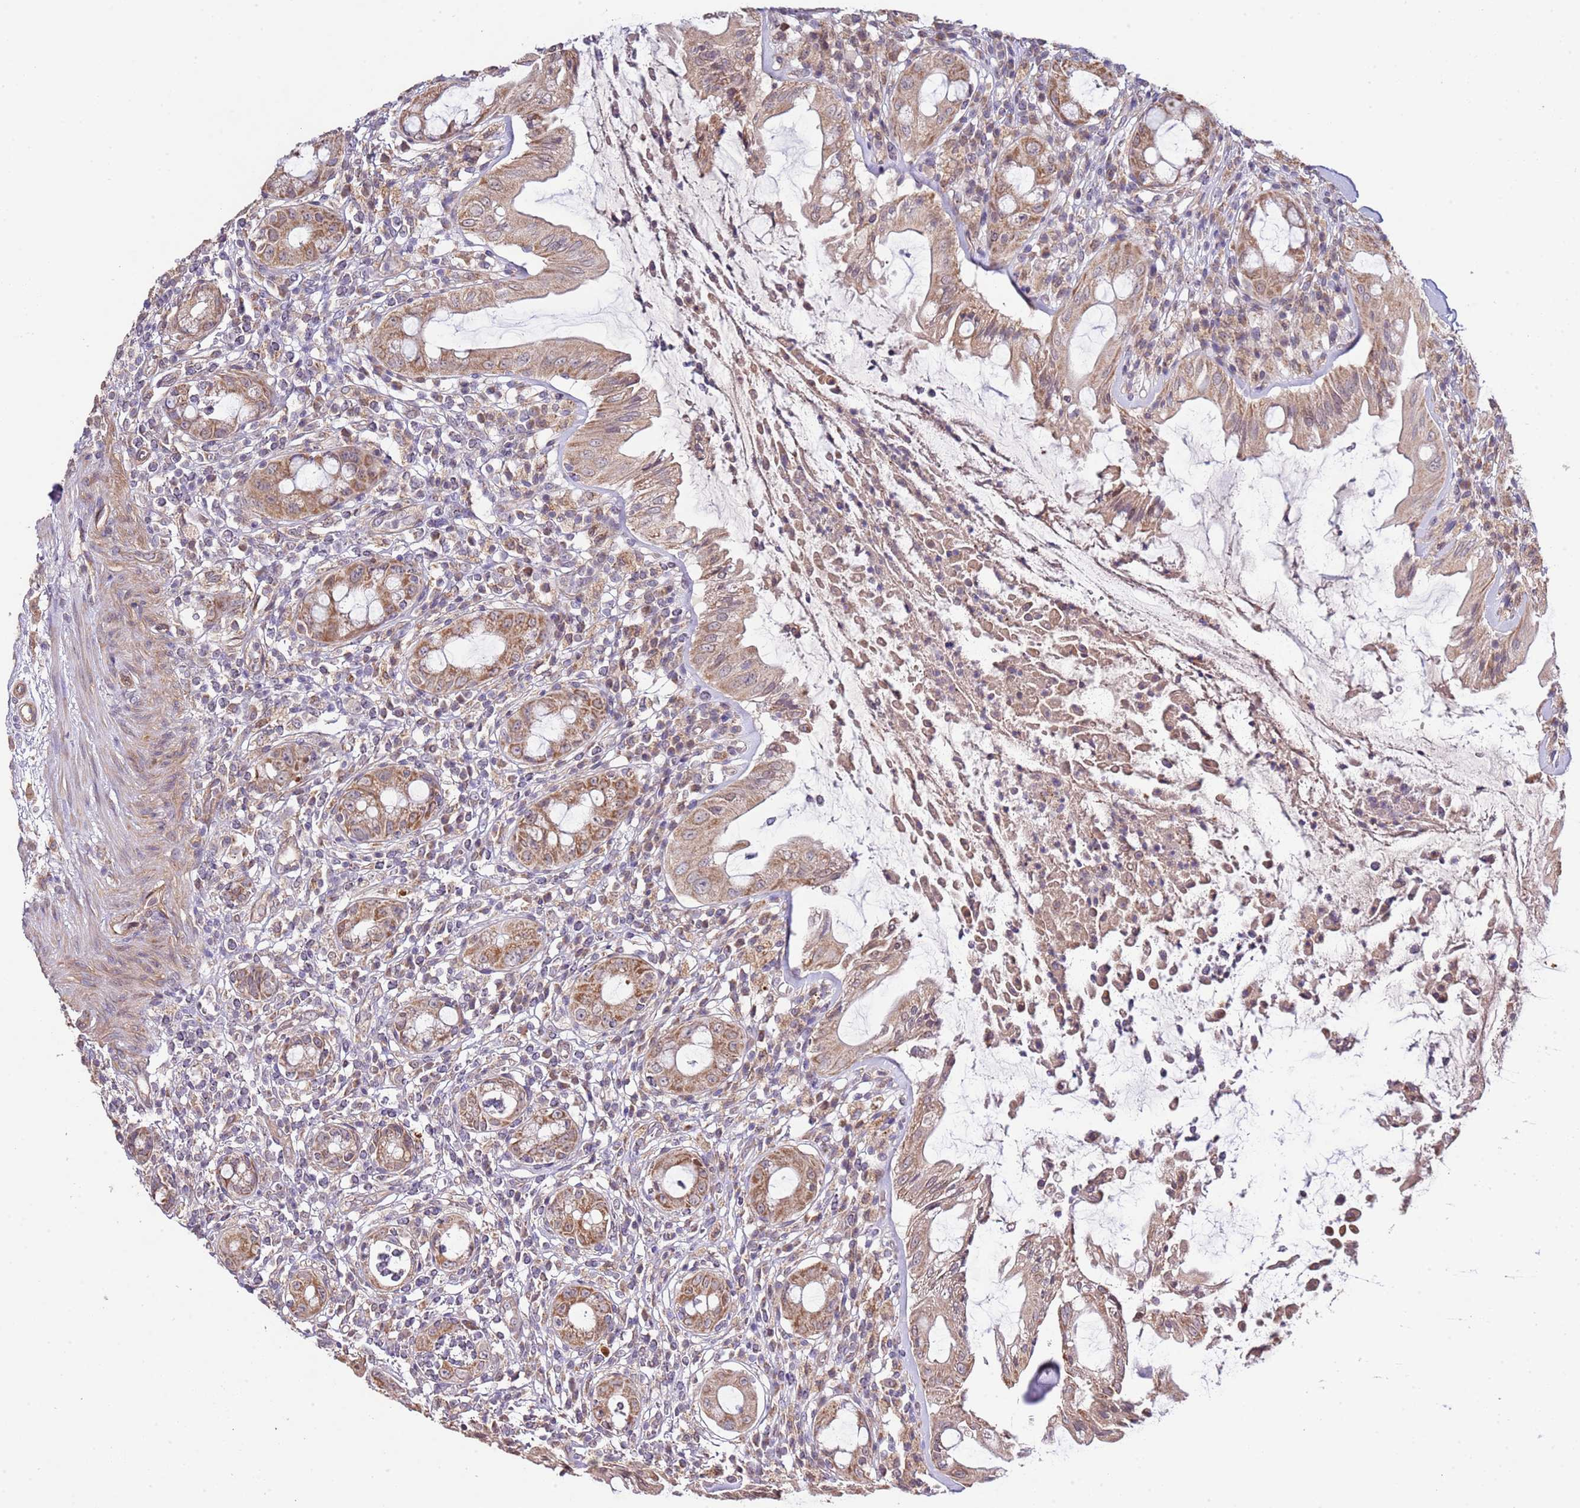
{"staining": {"intensity": "moderate", "quantity": ">75%", "location": "cytoplasmic/membranous"}, "tissue": "rectum", "cell_type": "Glandular cells", "image_type": "normal", "snomed": [{"axis": "morphology", "description": "Normal tissue, NOS"}, {"axis": "topography", "description": "Rectum"}], "caption": "Immunohistochemistry image of normal rectum: human rectum stained using immunohistochemistry (IHC) demonstrates medium levels of moderate protein expression localized specifically in the cytoplasmic/membranous of glandular cells, appearing as a cytoplasmic/membranous brown color.", "gene": "IVD", "patient": {"sex": "female", "age": 57}}